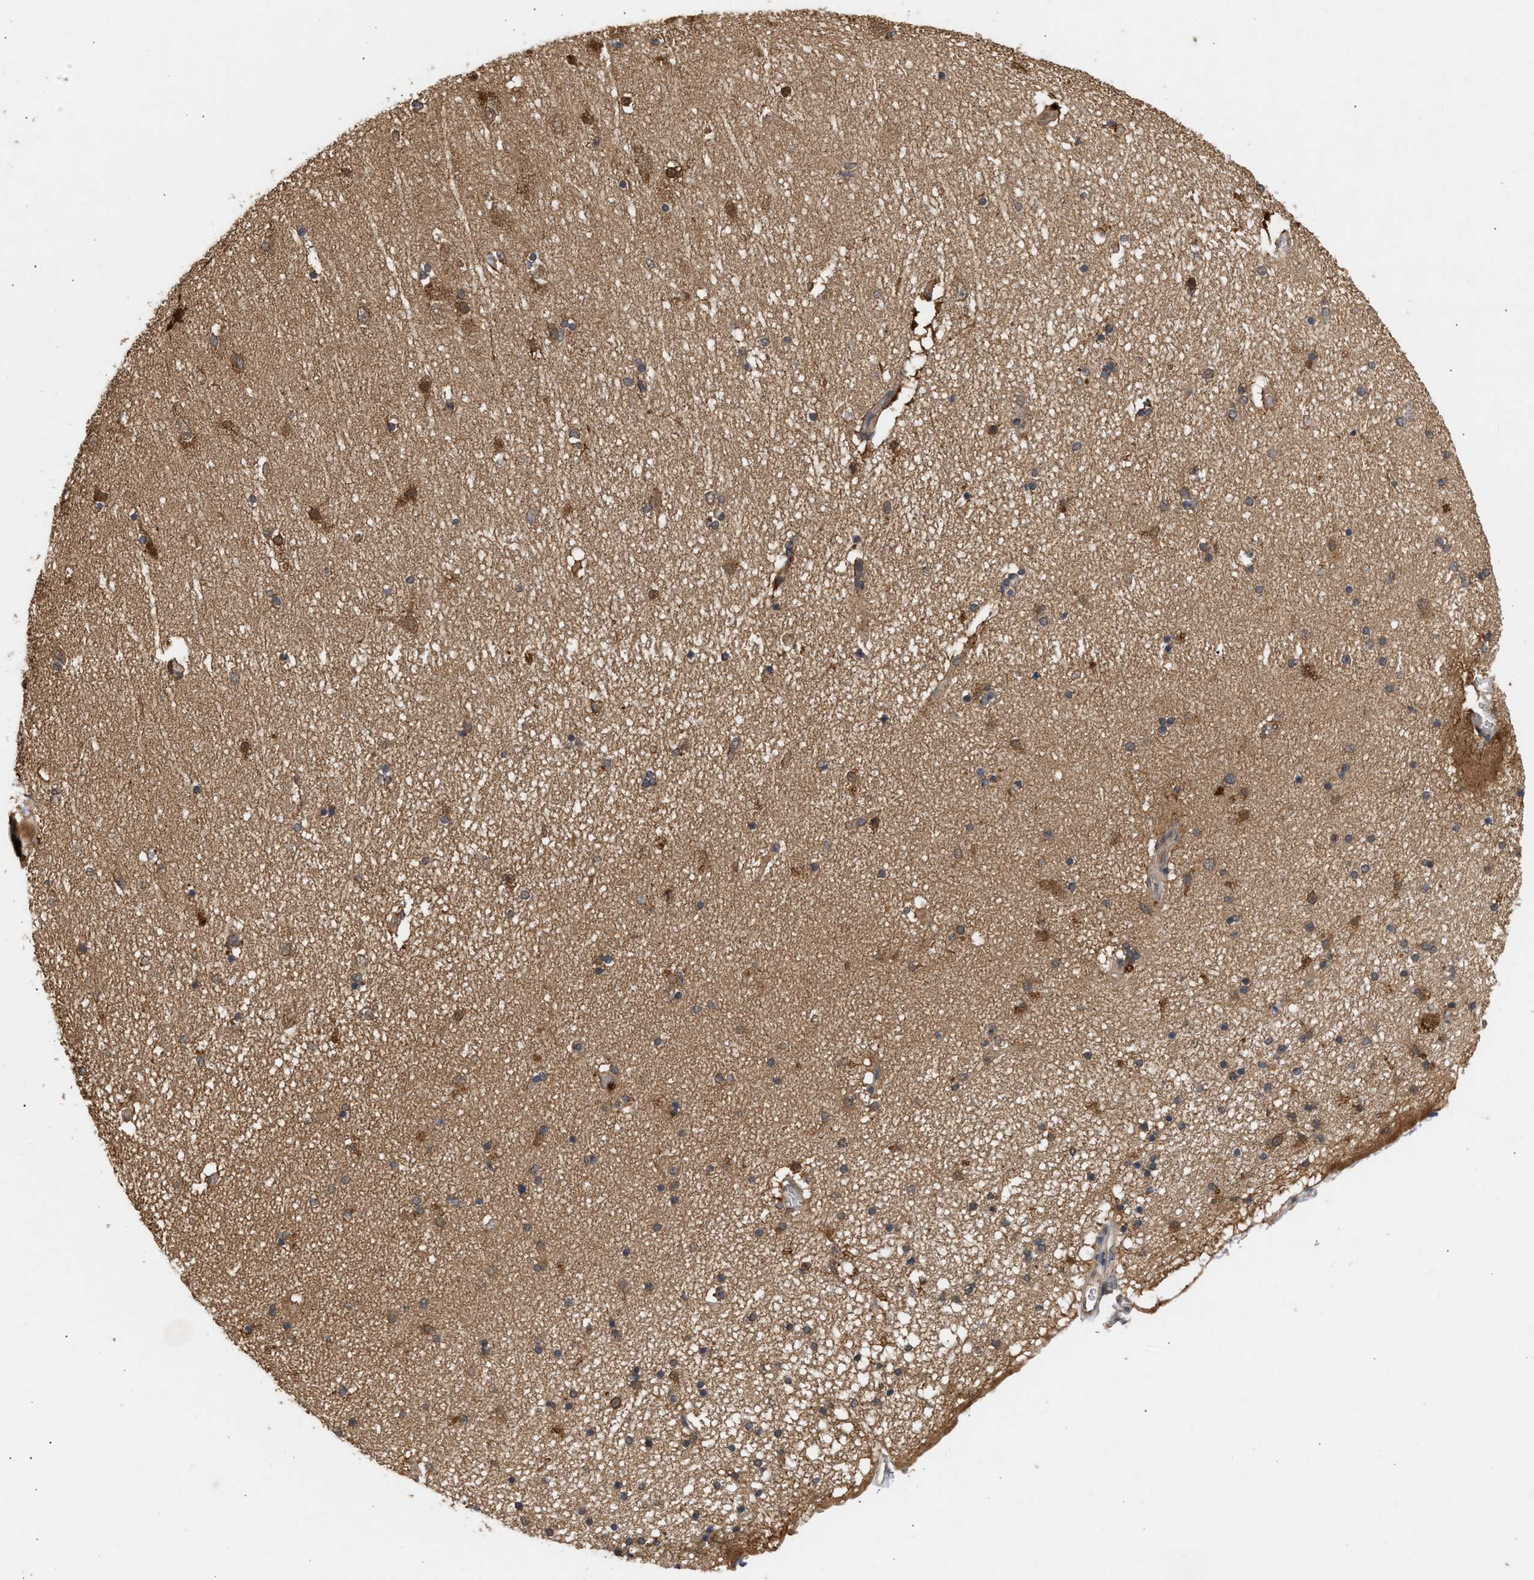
{"staining": {"intensity": "moderate", "quantity": "25%-75%", "location": "cytoplasmic/membranous"}, "tissue": "hippocampus", "cell_type": "Glial cells", "image_type": "normal", "snomed": [{"axis": "morphology", "description": "Normal tissue, NOS"}, {"axis": "topography", "description": "Hippocampus"}], "caption": "Immunohistochemical staining of normal human hippocampus exhibits 25%-75% levels of moderate cytoplasmic/membranous protein expression in about 25%-75% of glial cells.", "gene": "FITM1", "patient": {"sex": "female", "age": 54}}